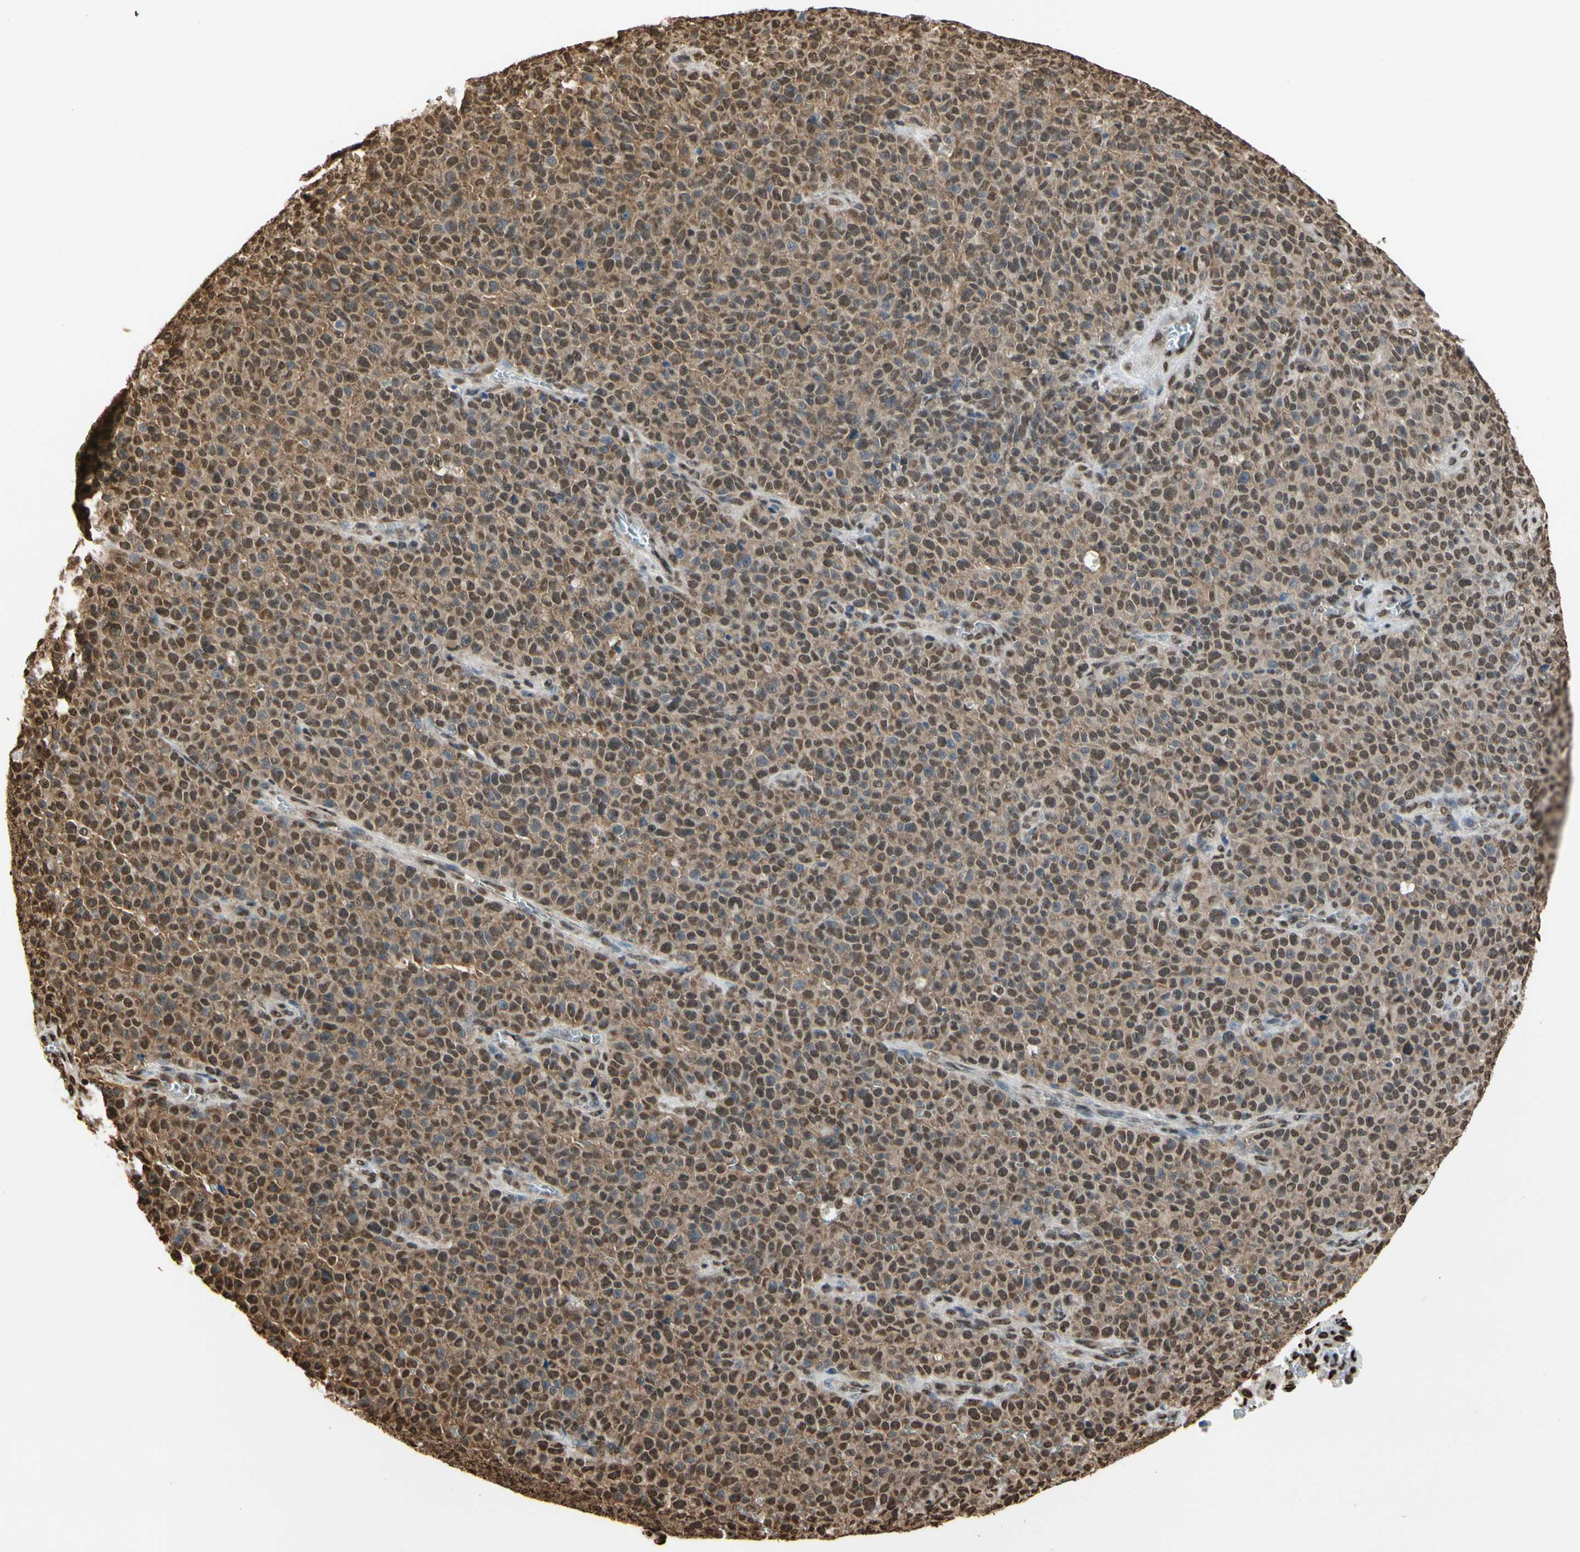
{"staining": {"intensity": "moderate", "quantity": ">75%", "location": "cytoplasmic/membranous,nuclear"}, "tissue": "melanoma", "cell_type": "Tumor cells", "image_type": "cancer", "snomed": [{"axis": "morphology", "description": "Malignant melanoma, NOS"}, {"axis": "topography", "description": "Skin"}], "caption": "Malignant melanoma tissue shows moderate cytoplasmic/membranous and nuclear staining in approximately >75% of tumor cells, visualized by immunohistochemistry.", "gene": "HNRNPK", "patient": {"sex": "female", "age": 82}}